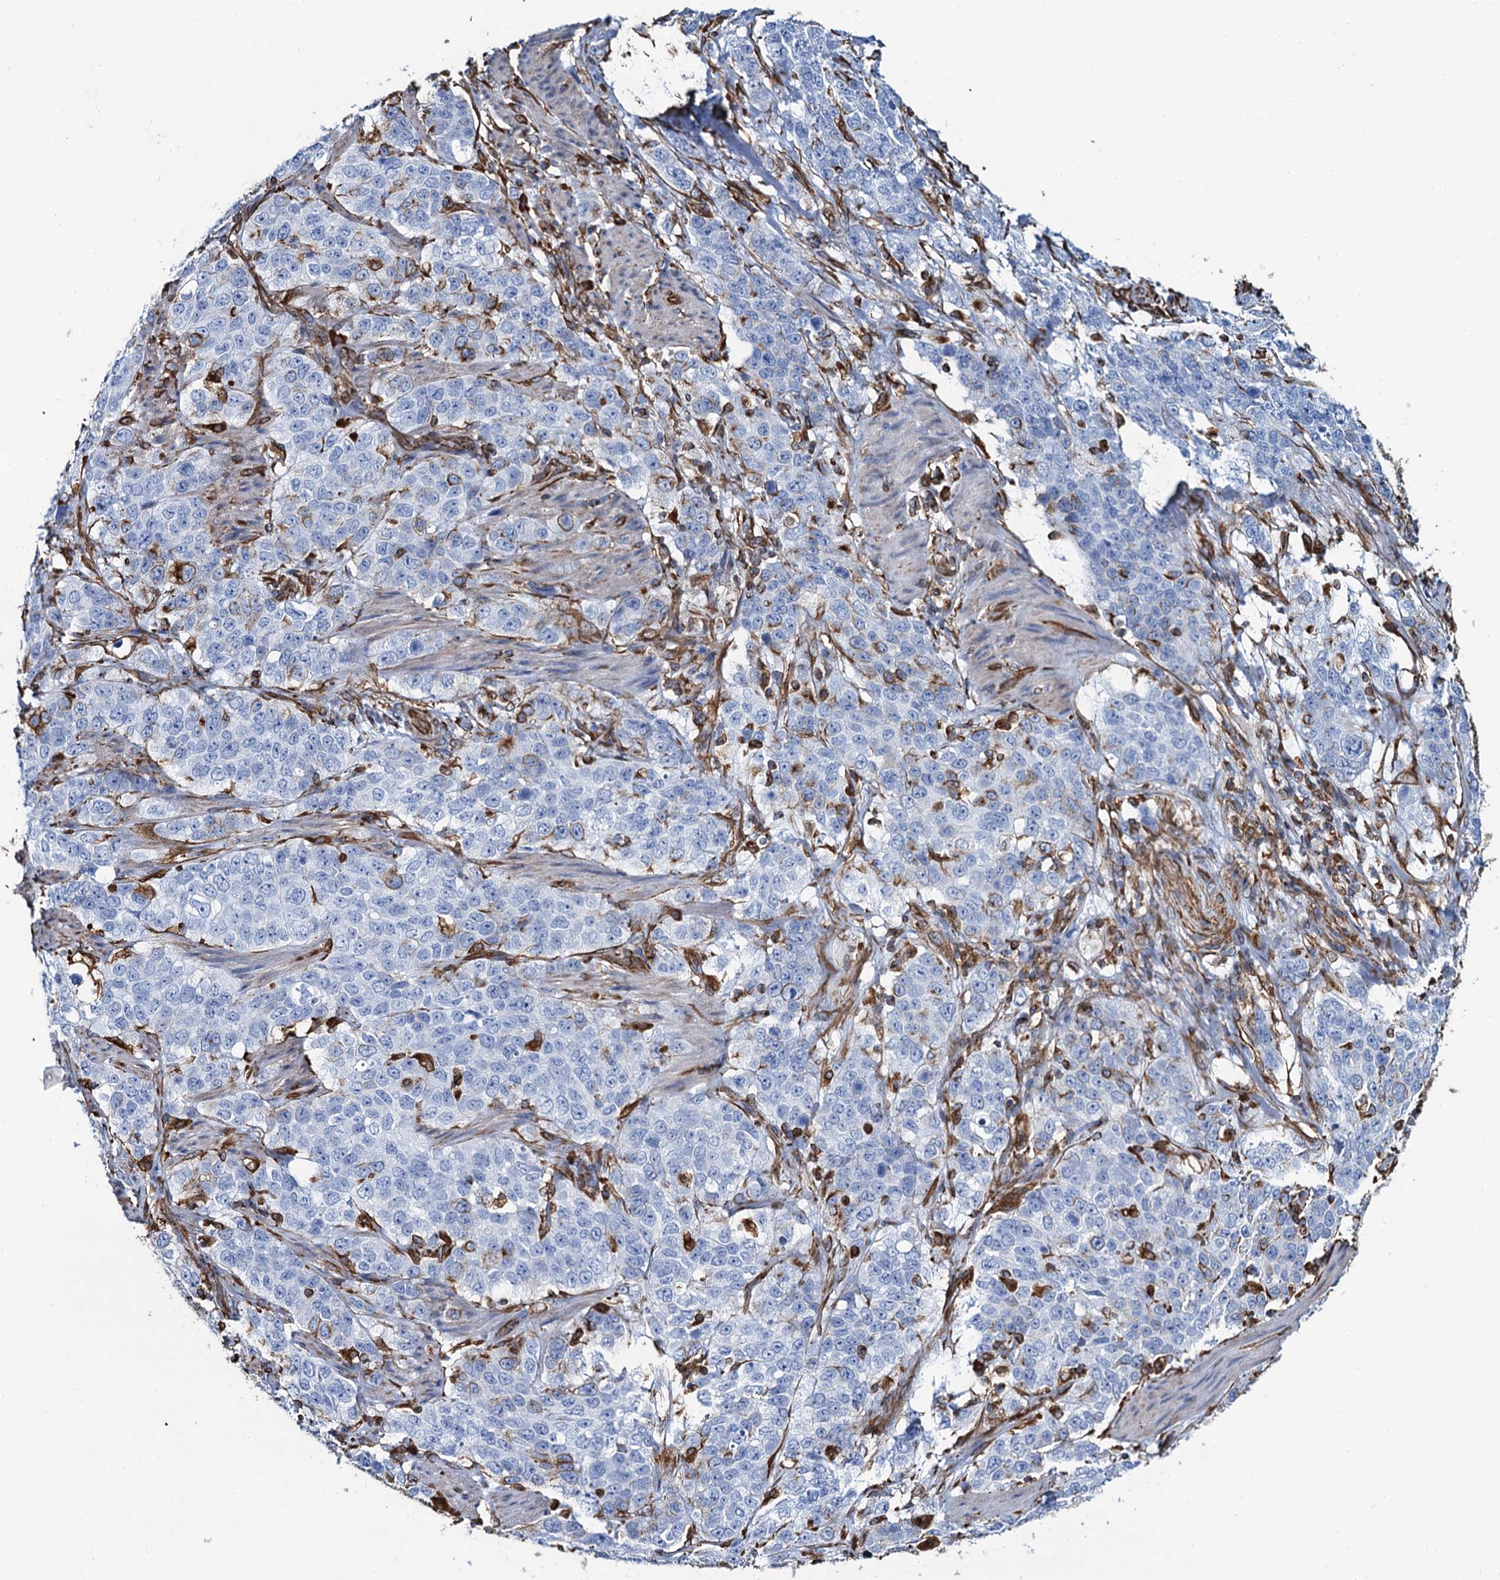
{"staining": {"intensity": "moderate", "quantity": "<25%", "location": "cytoplasmic/membranous"}, "tissue": "stomach cancer", "cell_type": "Tumor cells", "image_type": "cancer", "snomed": [{"axis": "morphology", "description": "Adenocarcinoma, NOS"}, {"axis": "topography", "description": "Stomach"}], "caption": "Stomach cancer (adenocarcinoma) stained for a protein (brown) reveals moderate cytoplasmic/membranous positive positivity in about <25% of tumor cells.", "gene": "PGM2", "patient": {"sex": "male", "age": 48}}